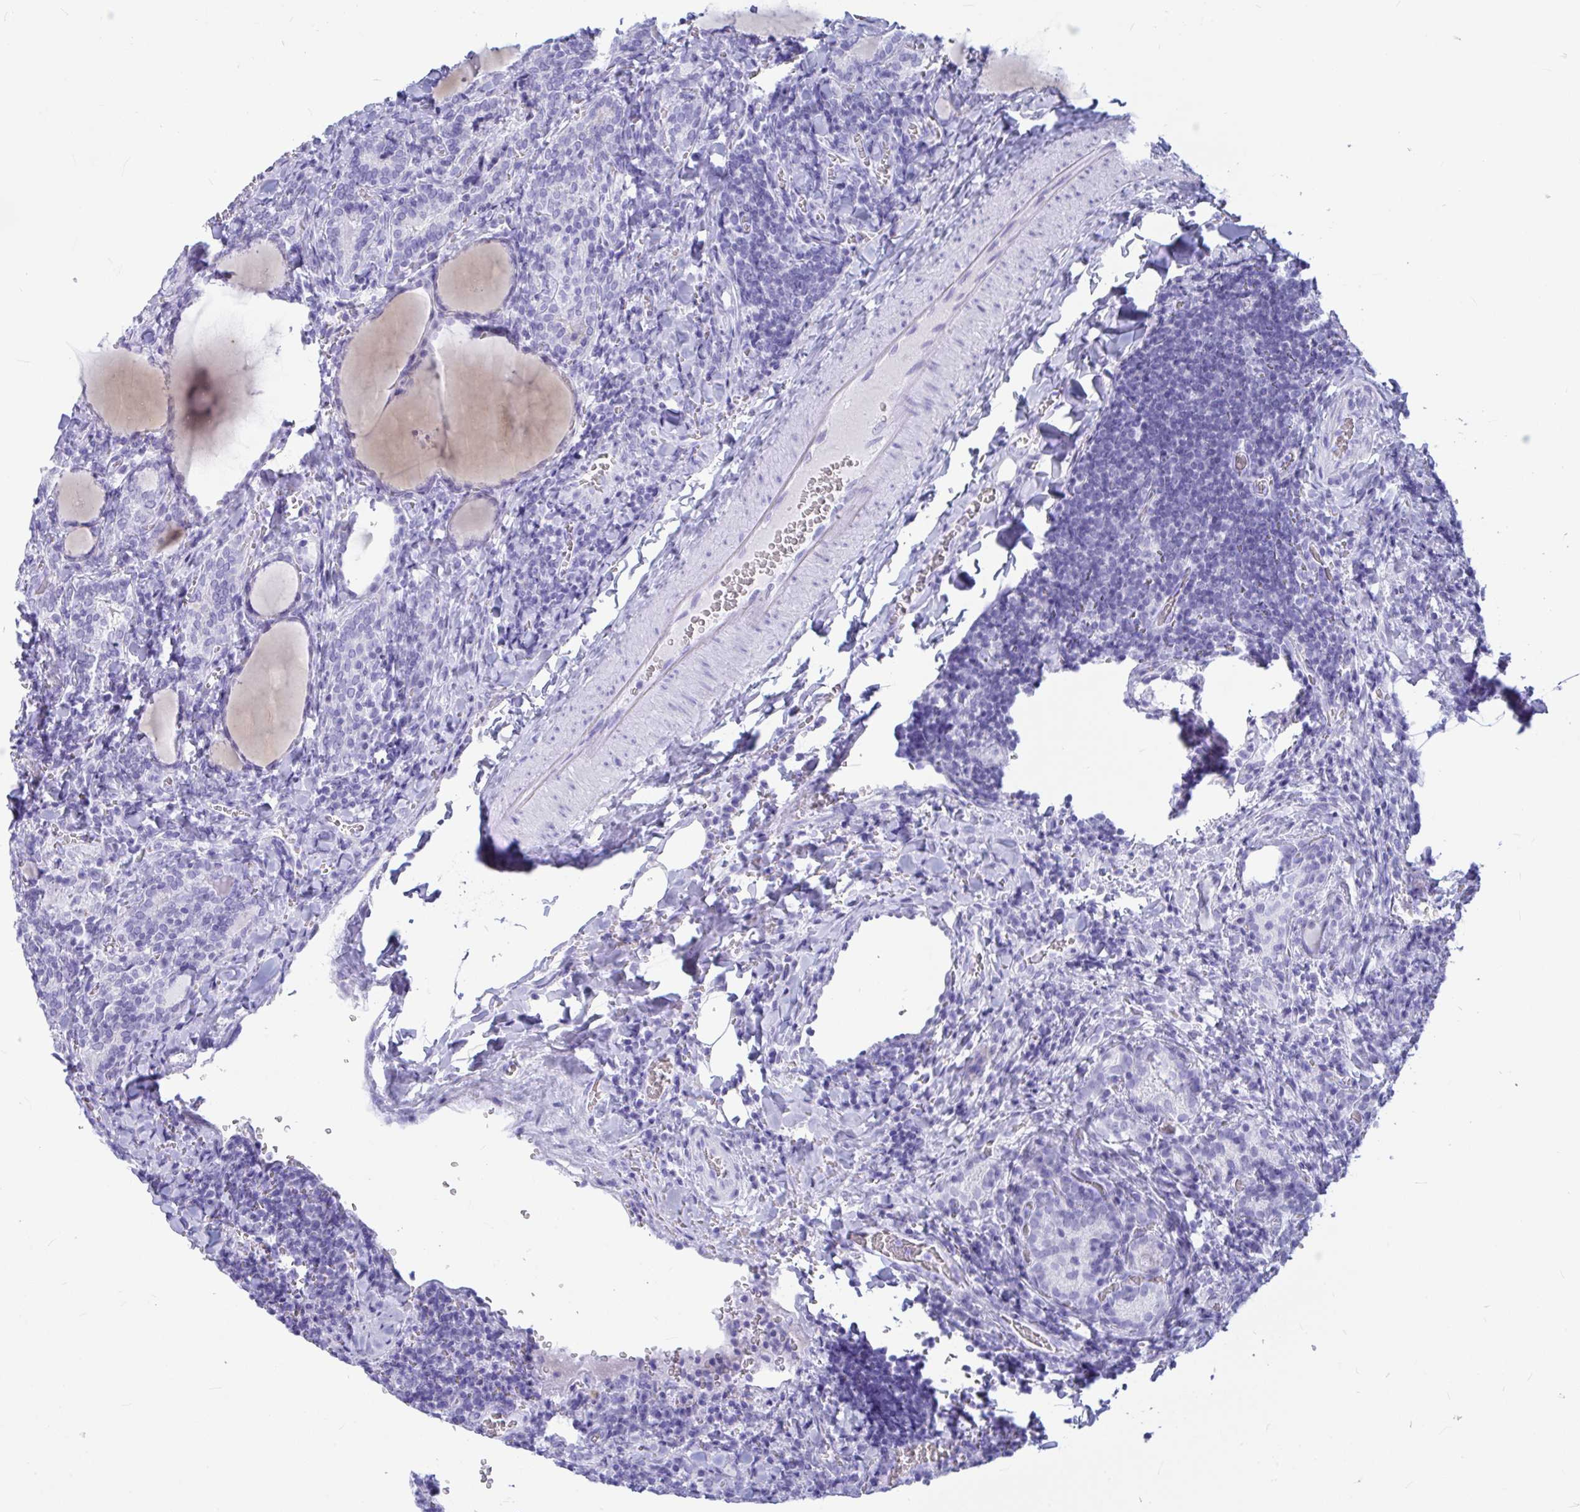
{"staining": {"intensity": "negative", "quantity": "none", "location": "none"}, "tissue": "thyroid cancer", "cell_type": "Tumor cells", "image_type": "cancer", "snomed": [{"axis": "morphology", "description": "Papillary adenocarcinoma, NOS"}, {"axis": "topography", "description": "Thyroid gland"}], "caption": "A high-resolution histopathology image shows immunohistochemistry (IHC) staining of papillary adenocarcinoma (thyroid), which demonstrates no significant expression in tumor cells. Nuclei are stained in blue.", "gene": "OR5J2", "patient": {"sex": "female", "age": 30}}